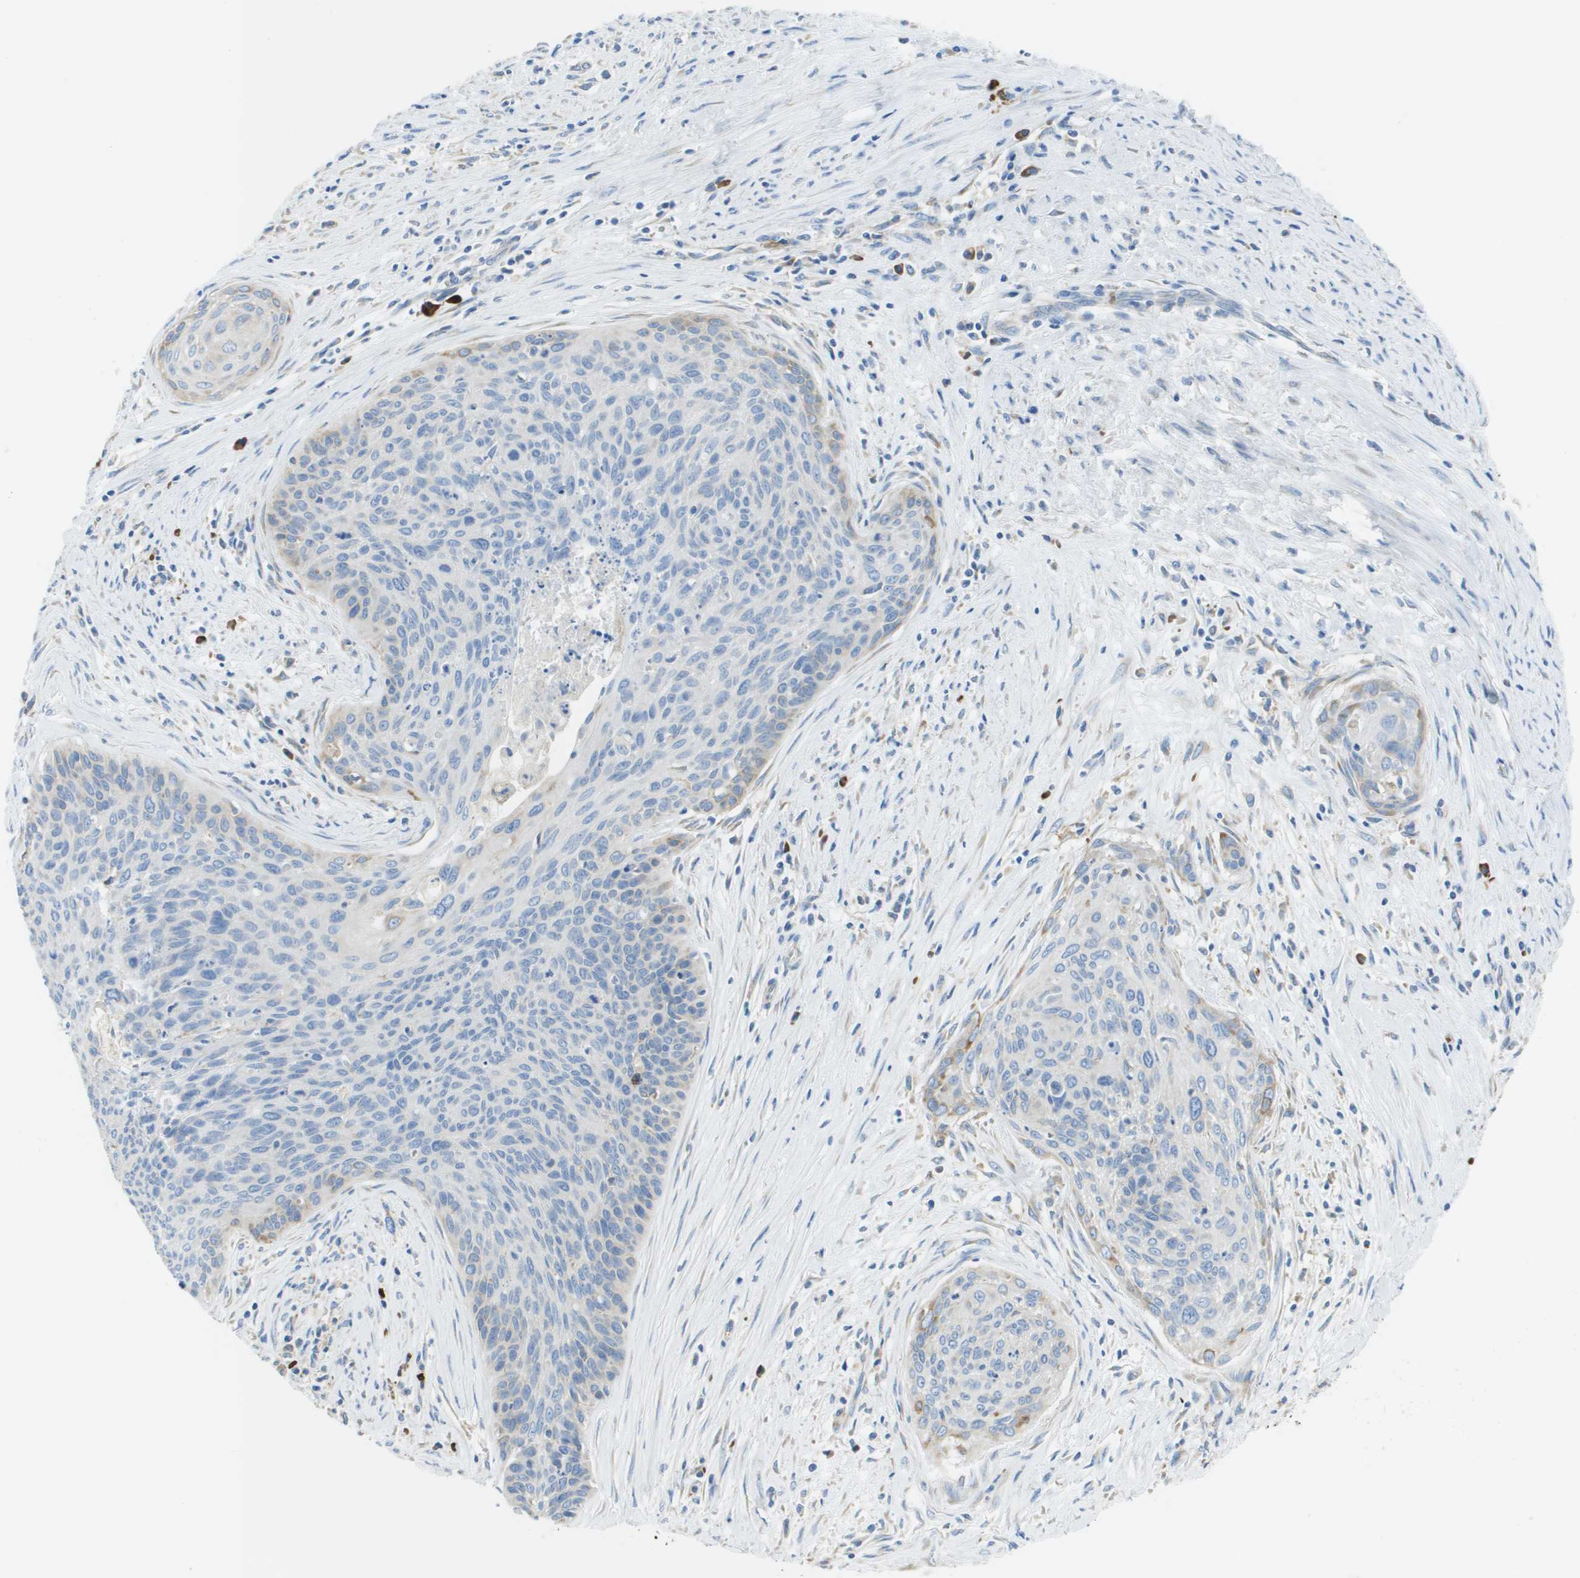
{"staining": {"intensity": "weak", "quantity": "<25%", "location": "cytoplasmic/membranous"}, "tissue": "cervical cancer", "cell_type": "Tumor cells", "image_type": "cancer", "snomed": [{"axis": "morphology", "description": "Squamous cell carcinoma, NOS"}, {"axis": "topography", "description": "Cervix"}], "caption": "IHC of squamous cell carcinoma (cervical) exhibits no staining in tumor cells.", "gene": "SDR42E1", "patient": {"sex": "female", "age": 55}}